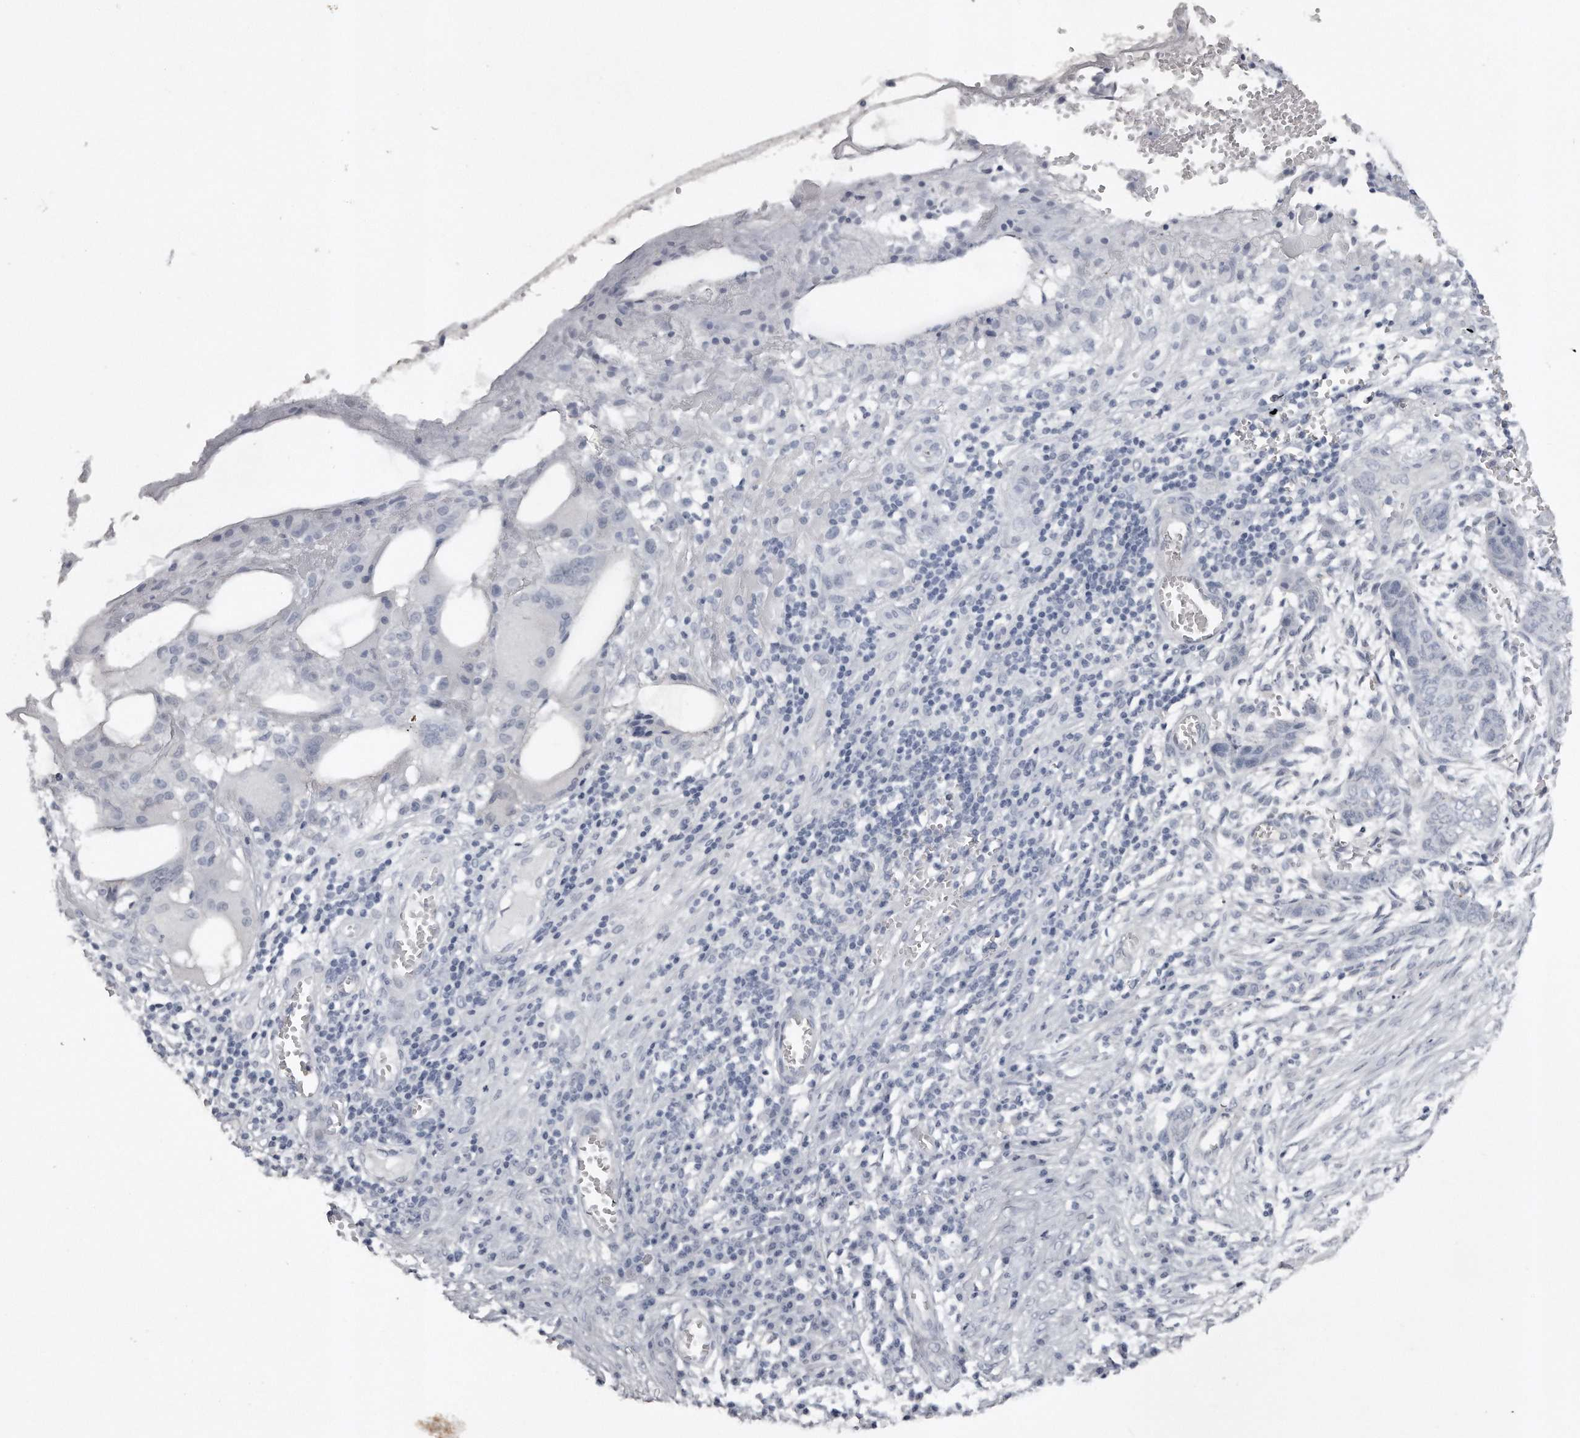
{"staining": {"intensity": "negative", "quantity": "none", "location": "none"}, "tissue": "skin cancer", "cell_type": "Tumor cells", "image_type": "cancer", "snomed": [{"axis": "morphology", "description": "Basal cell carcinoma"}, {"axis": "topography", "description": "Skin"}], "caption": "This is an IHC histopathology image of human skin basal cell carcinoma. There is no staining in tumor cells.", "gene": "GGCT", "patient": {"sex": "female", "age": 64}}